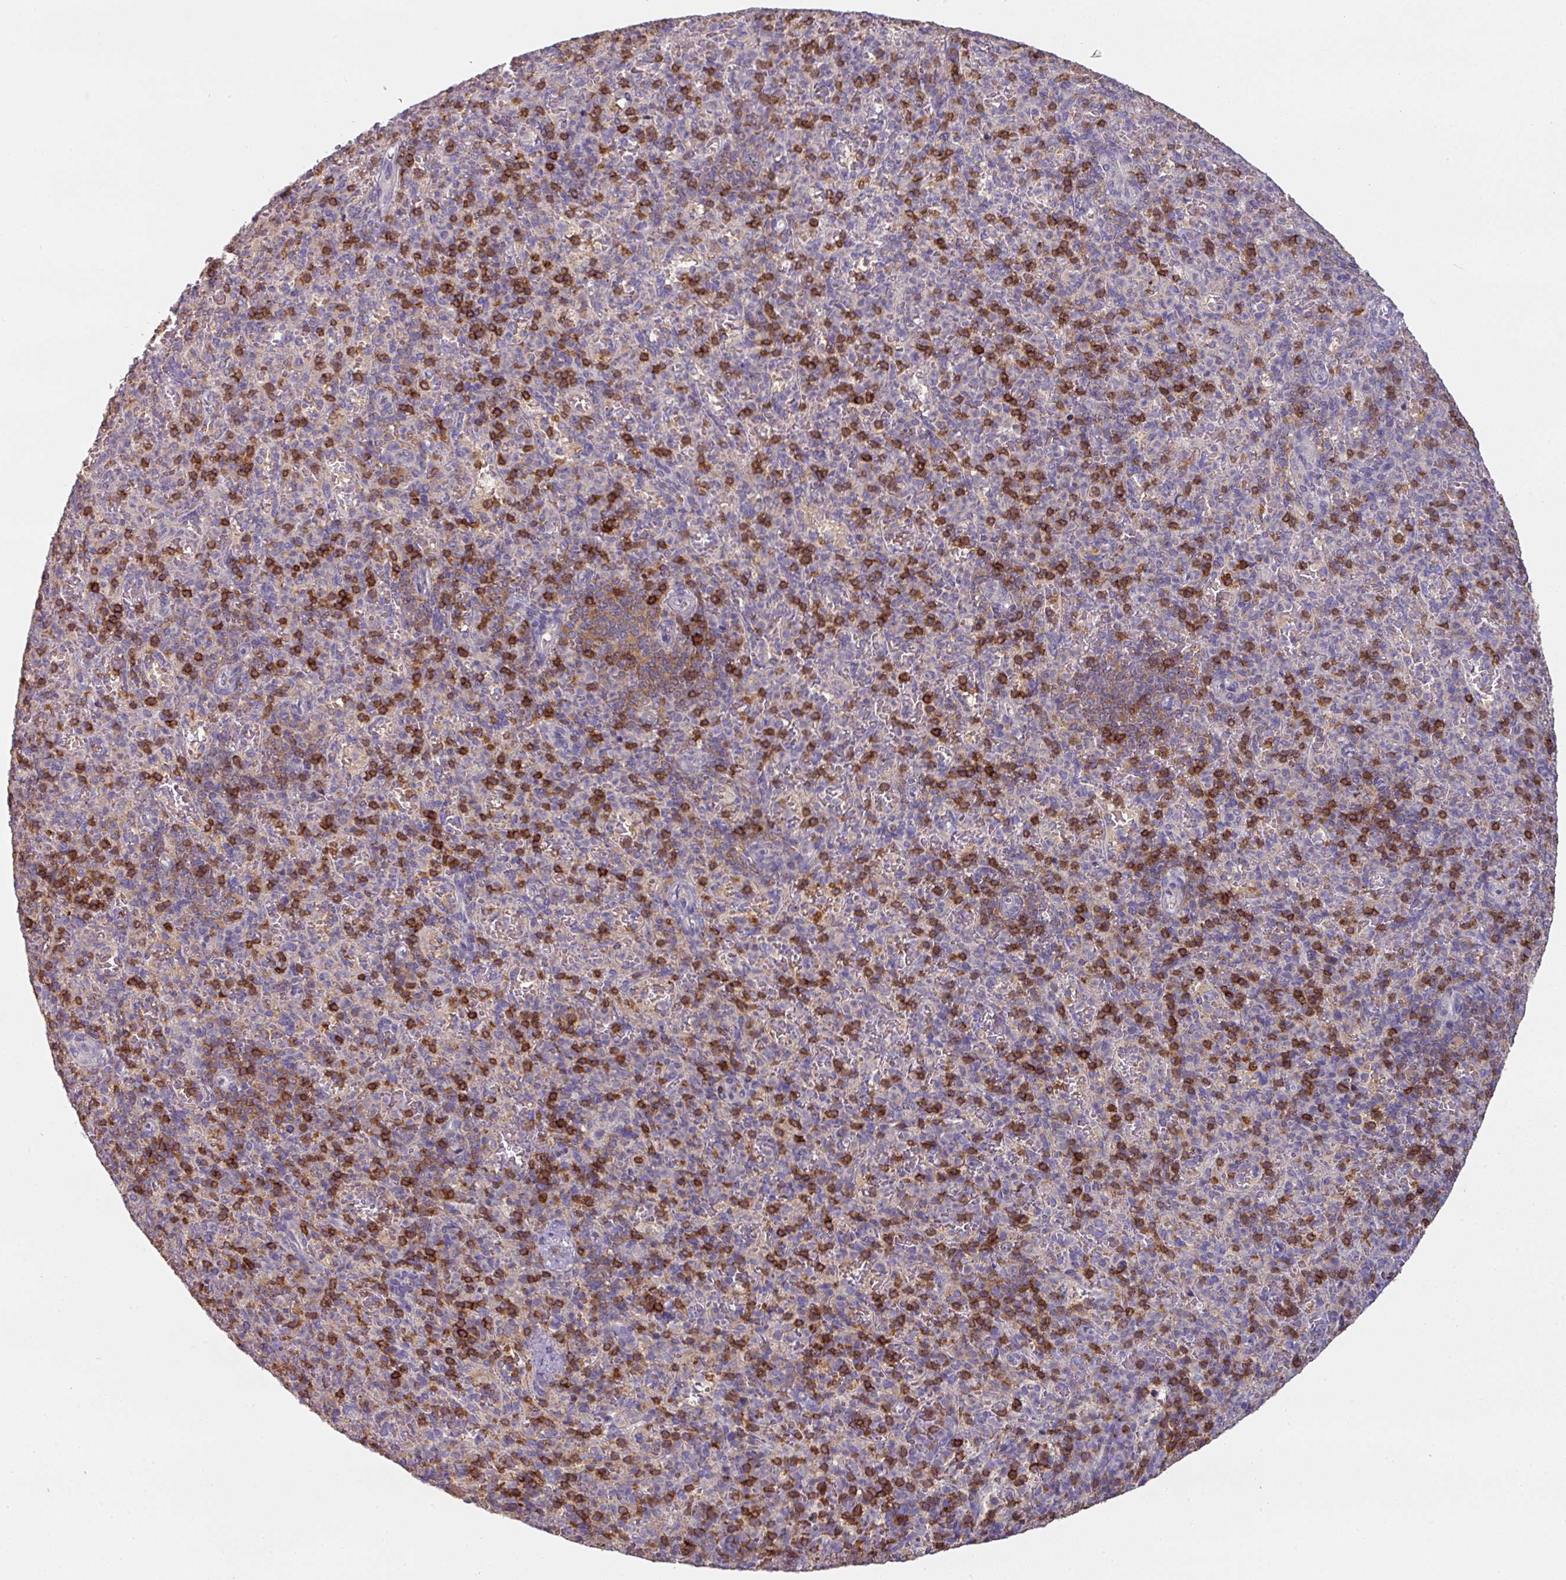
{"staining": {"intensity": "strong", "quantity": "25%-75%", "location": "cytoplasmic/membranous"}, "tissue": "spleen", "cell_type": "Cells in red pulp", "image_type": "normal", "snomed": [{"axis": "morphology", "description": "Normal tissue, NOS"}, {"axis": "topography", "description": "Spleen"}], "caption": "Cells in red pulp reveal strong cytoplasmic/membranous staining in about 25%-75% of cells in normal spleen. Ihc stains the protein in brown and the nuclei are stained blue.", "gene": "CD3G", "patient": {"sex": "female", "age": 74}}